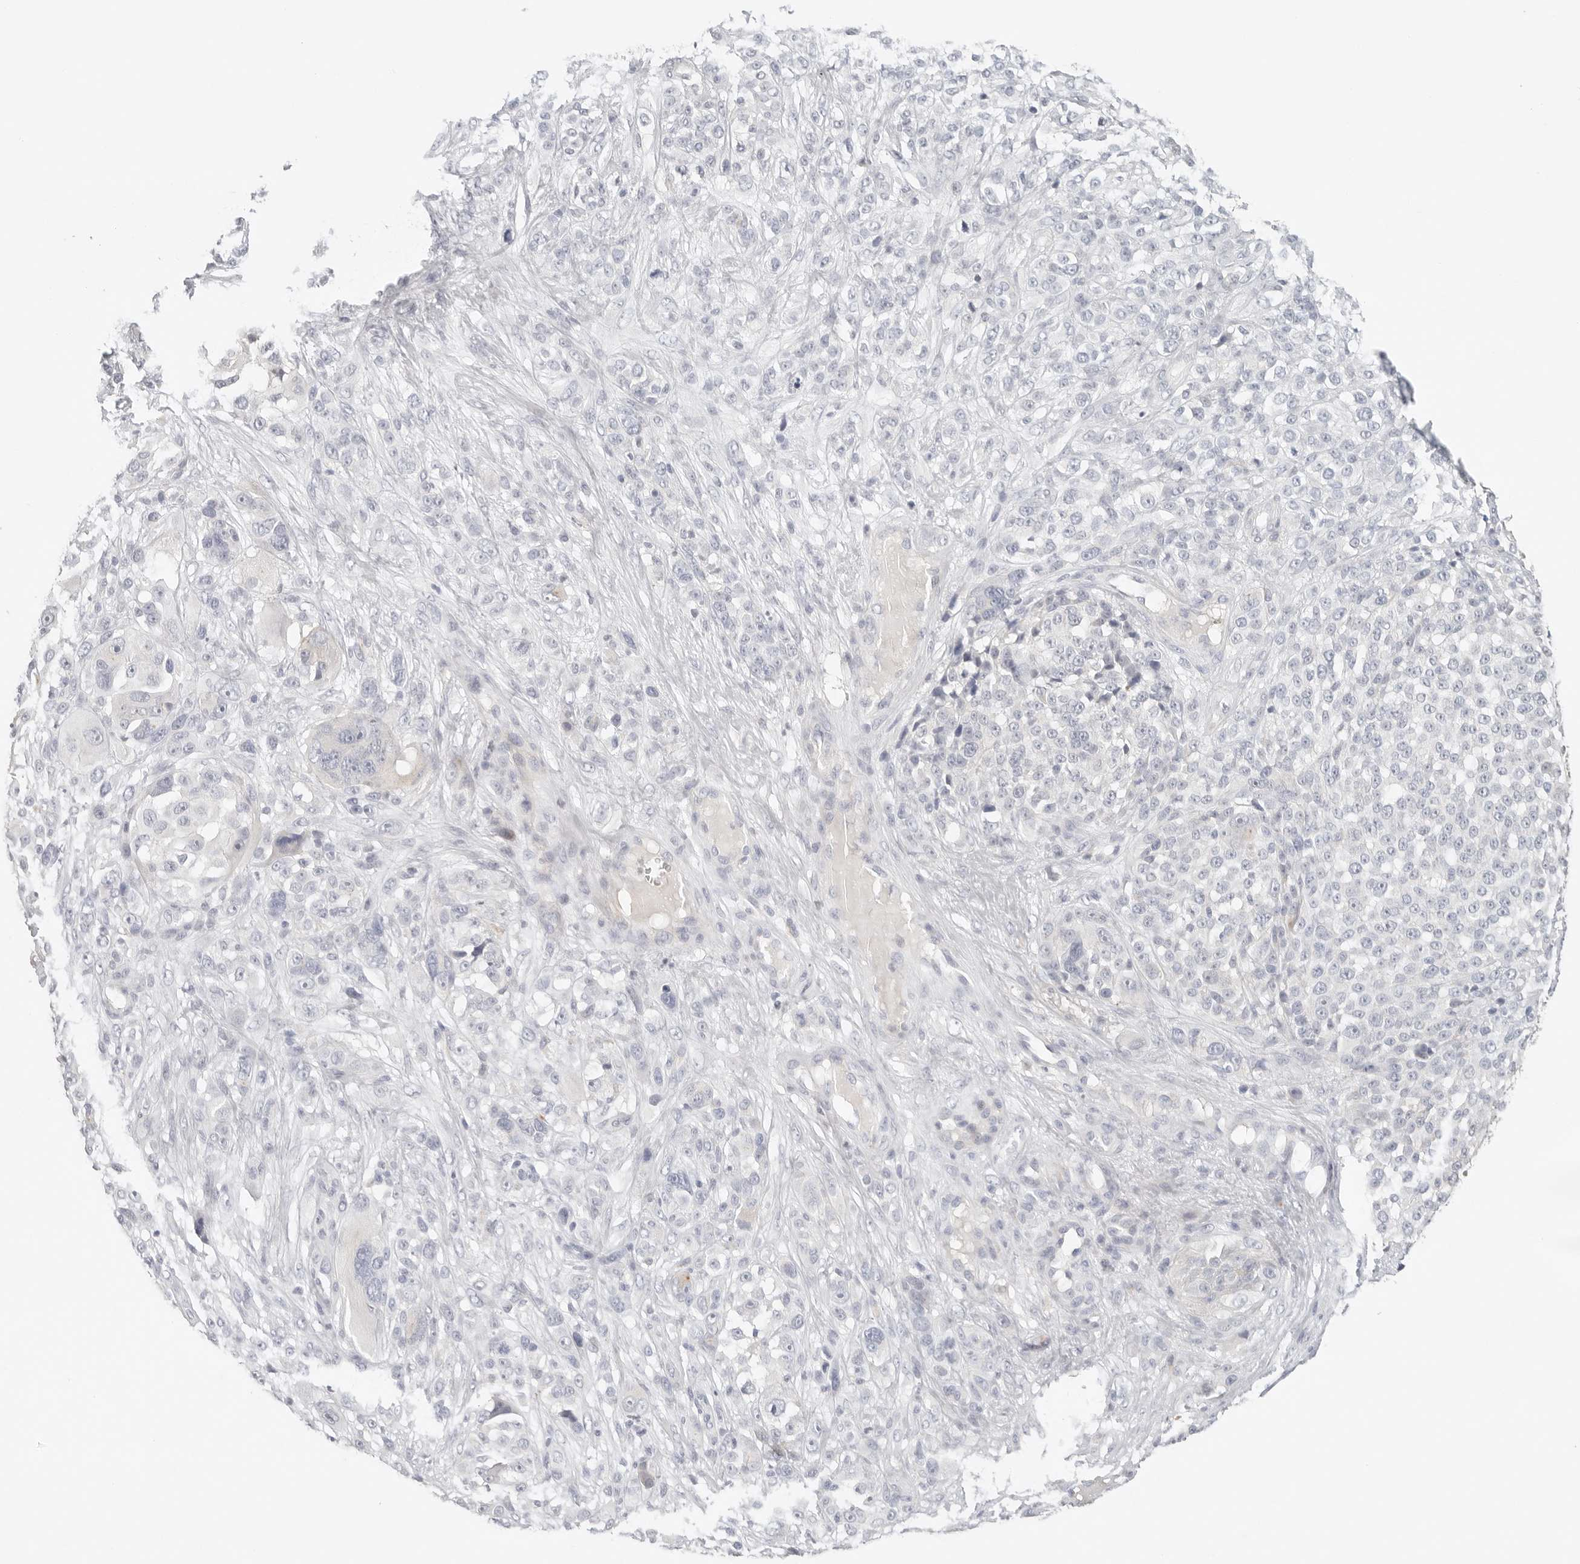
{"staining": {"intensity": "negative", "quantity": "none", "location": "none"}, "tissue": "melanoma", "cell_type": "Tumor cells", "image_type": "cancer", "snomed": [{"axis": "morphology", "description": "Malignant melanoma, NOS"}, {"axis": "topography", "description": "Skin"}], "caption": "Human malignant melanoma stained for a protein using immunohistochemistry displays no expression in tumor cells.", "gene": "CEP120", "patient": {"sex": "female", "age": 55}}